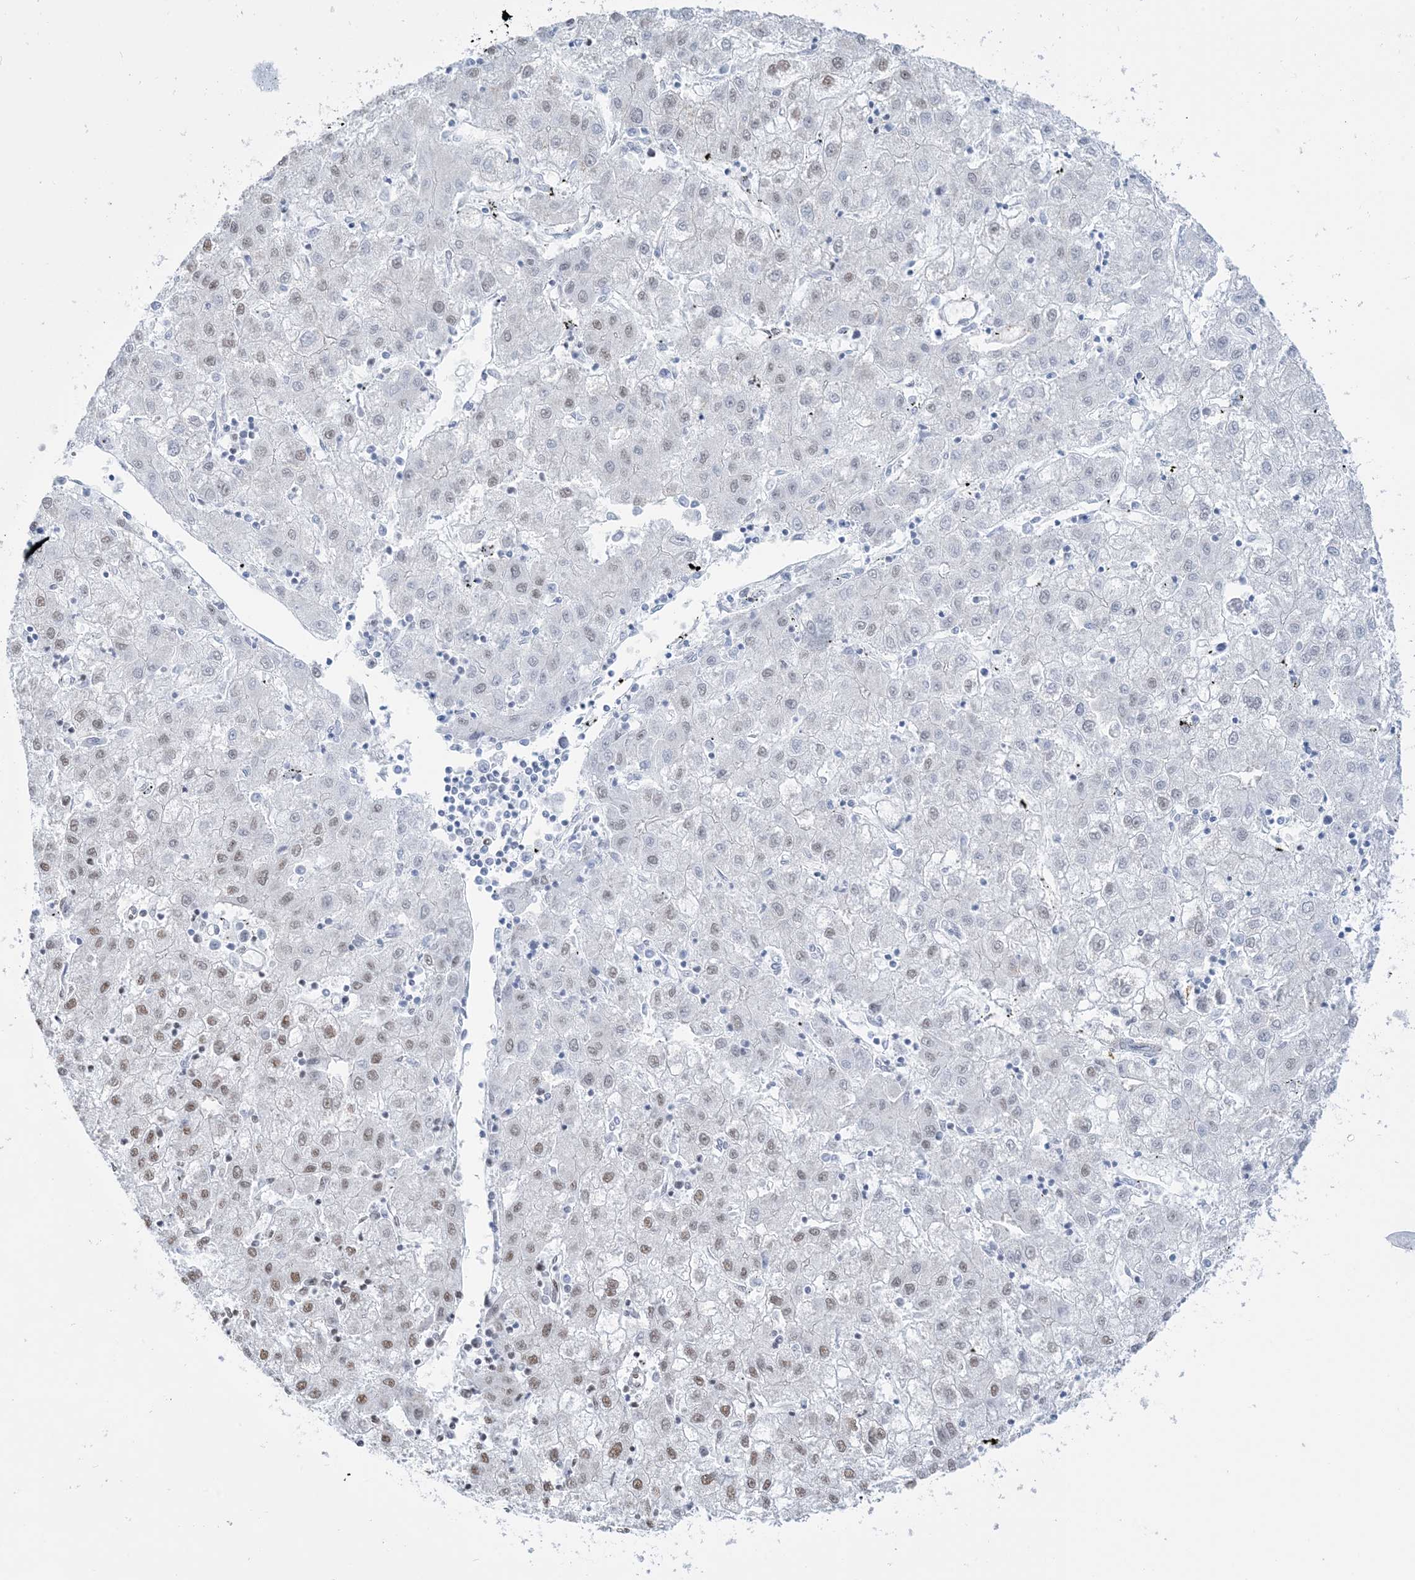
{"staining": {"intensity": "moderate", "quantity": "25%-75%", "location": "nuclear"}, "tissue": "liver cancer", "cell_type": "Tumor cells", "image_type": "cancer", "snomed": [{"axis": "morphology", "description": "Carcinoma, Hepatocellular, NOS"}, {"axis": "topography", "description": "Liver"}], "caption": "Protein expression analysis of liver hepatocellular carcinoma reveals moderate nuclear expression in approximately 25%-75% of tumor cells. The staining was performed using DAB, with brown indicating positive protein expression. Nuclei are stained blue with hematoxylin.", "gene": "ZNF792", "patient": {"sex": "male", "age": 72}}